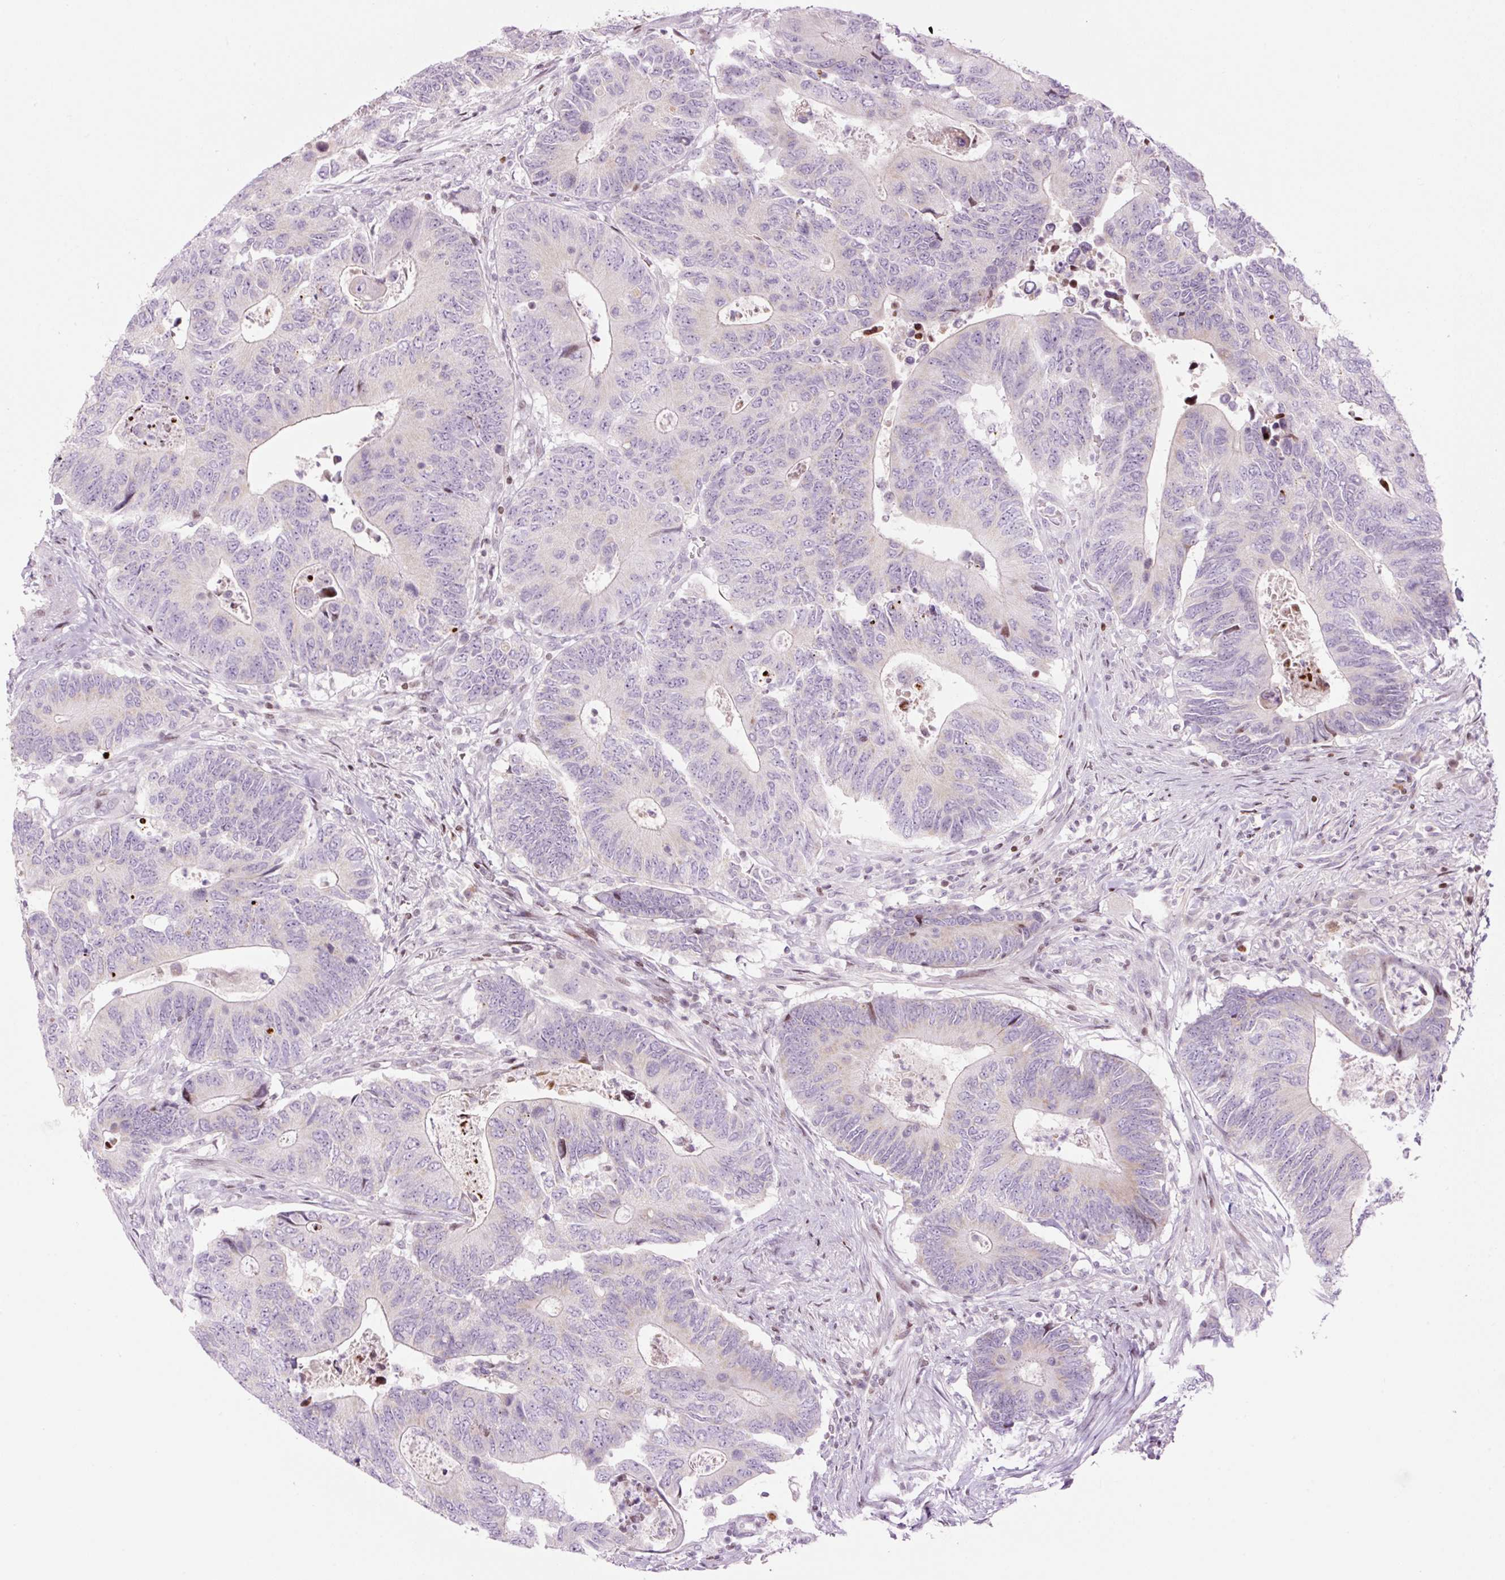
{"staining": {"intensity": "negative", "quantity": "none", "location": "none"}, "tissue": "colorectal cancer", "cell_type": "Tumor cells", "image_type": "cancer", "snomed": [{"axis": "morphology", "description": "Adenocarcinoma, NOS"}, {"axis": "topography", "description": "Colon"}], "caption": "High power microscopy micrograph of an immunohistochemistry image of colorectal adenocarcinoma, revealing no significant expression in tumor cells. (DAB (3,3'-diaminobenzidine) immunohistochemistry (IHC) with hematoxylin counter stain).", "gene": "TMEM177", "patient": {"sex": "male", "age": 87}}